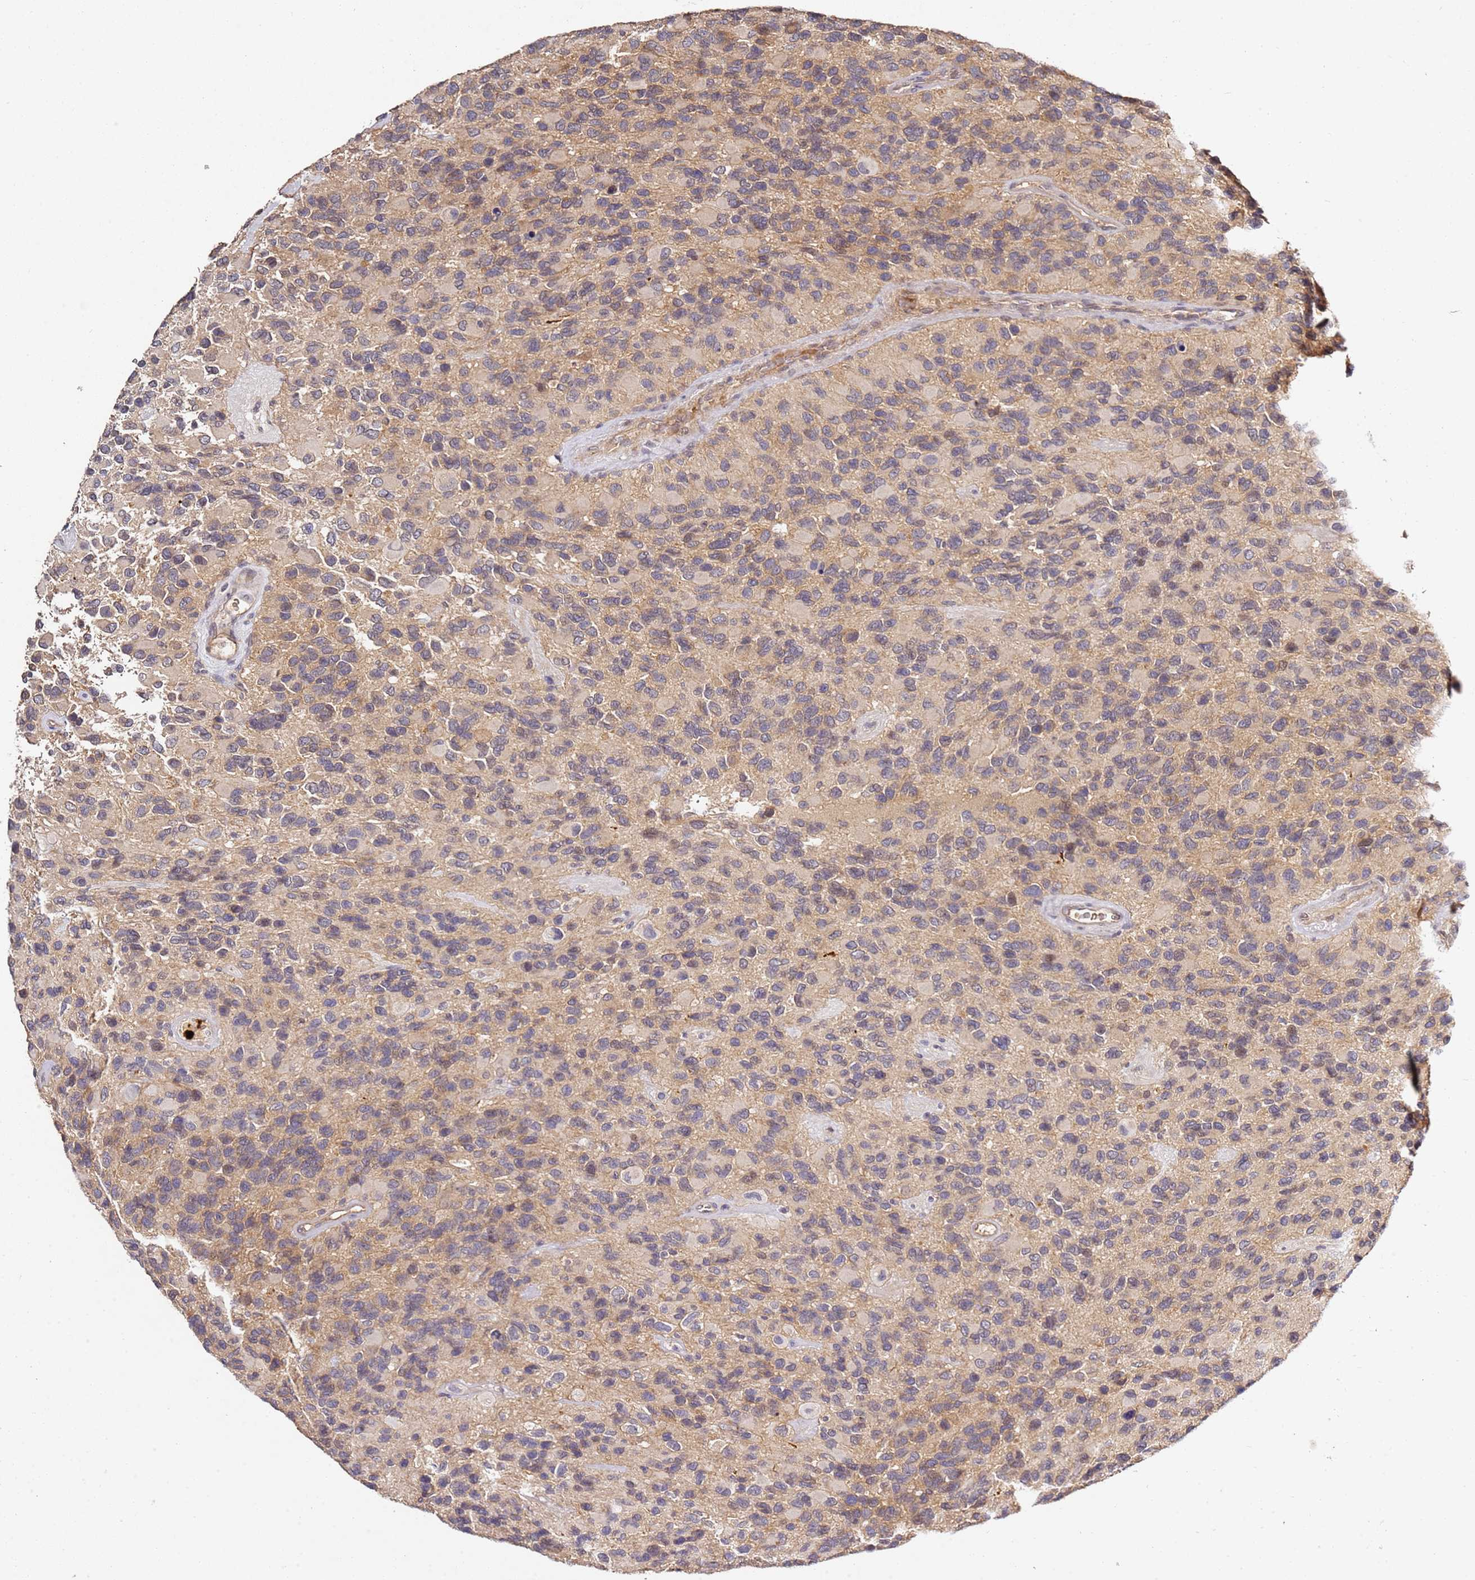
{"staining": {"intensity": "weak", "quantity": "<25%", "location": "cytoplasmic/membranous"}, "tissue": "glioma", "cell_type": "Tumor cells", "image_type": "cancer", "snomed": [{"axis": "morphology", "description": "Glioma, malignant, High grade"}, {"axis": "topography", "description": "Brain"}], "caption": "This histopathology image is of malignant glioma (high-grade) stained with immunohistochemistry (IHC) to label a protein in brown with the nuclei are counter-stained blue. There is no positivity in tumor cells. Nuclei are stained in blue.", "gene": "OSBPL2", "patient": {"sex": "male", "age": 77}}